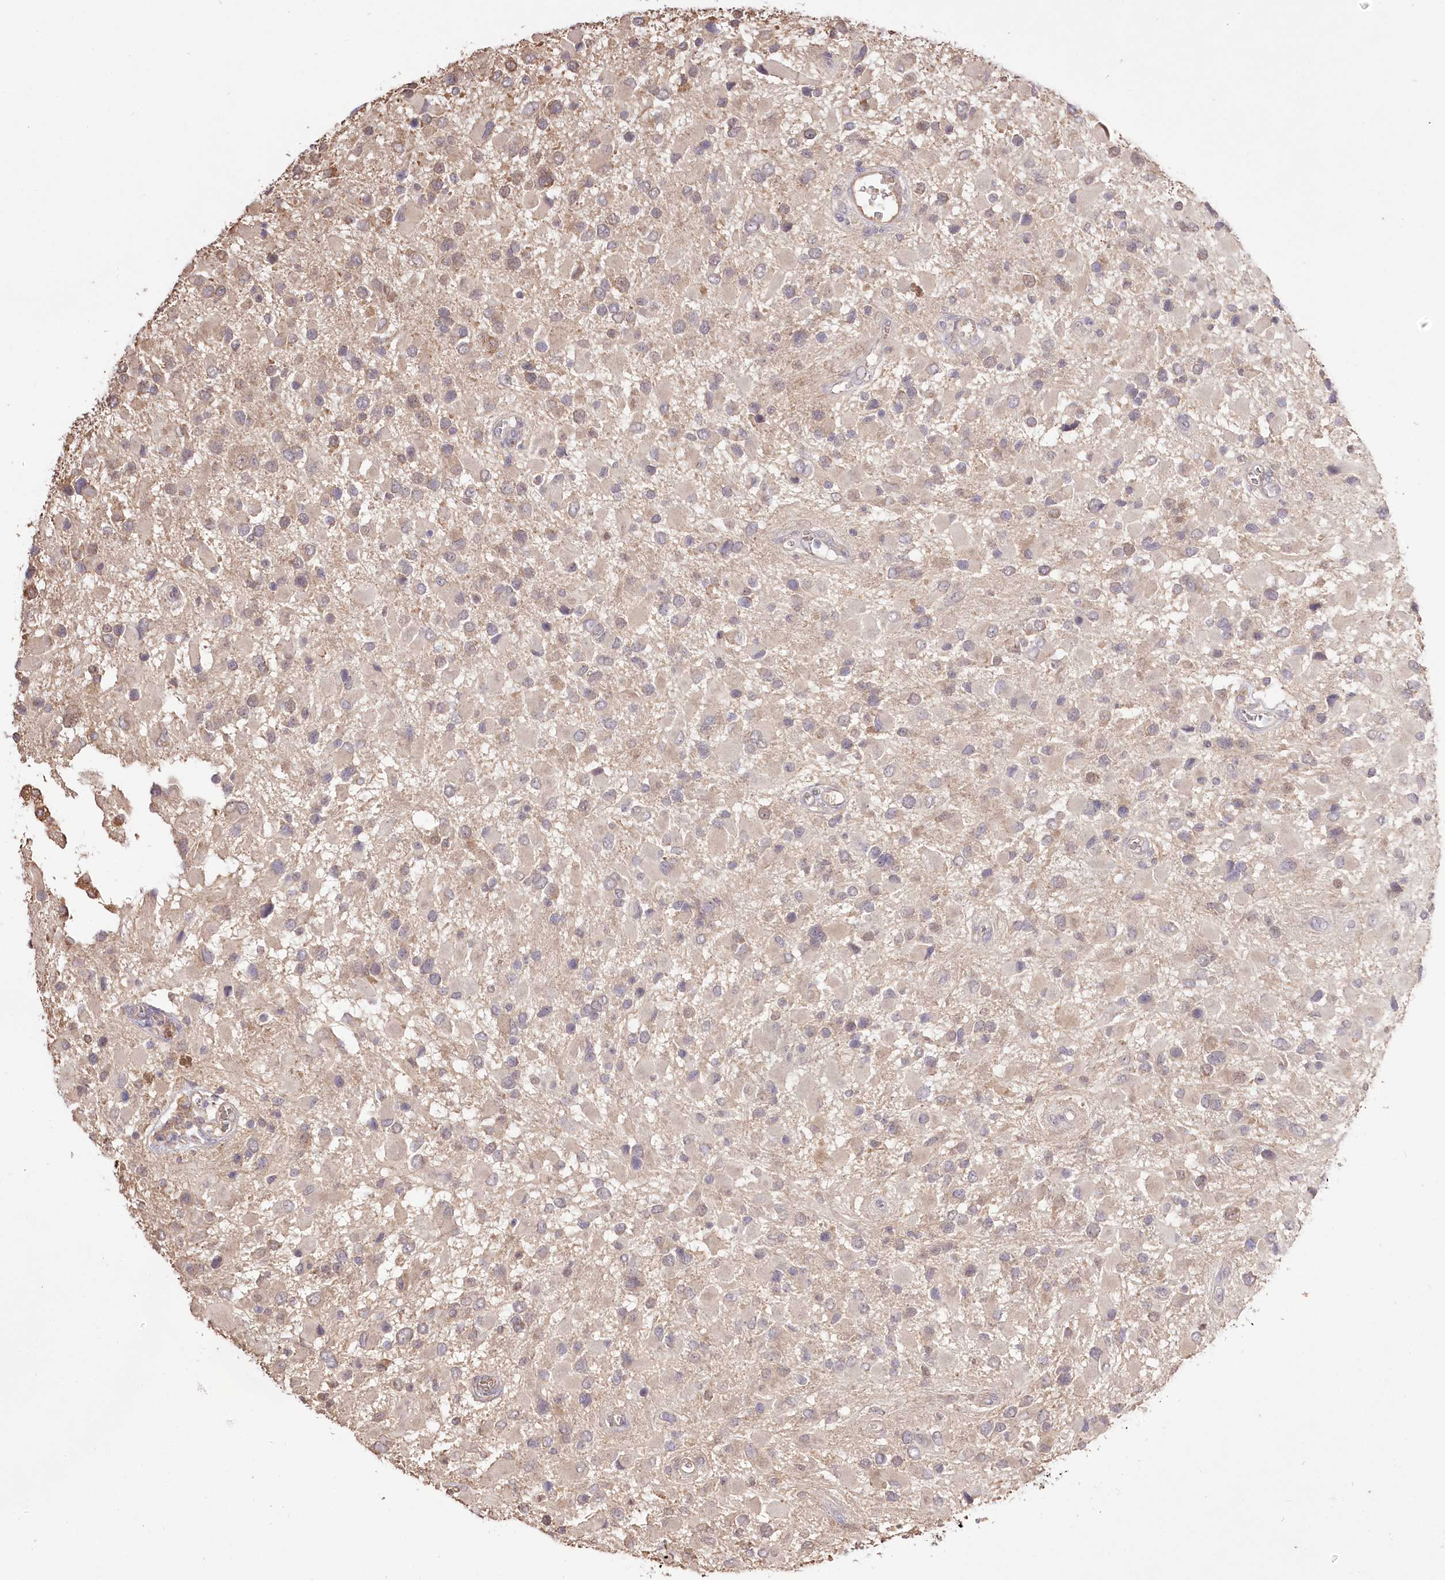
{"staining": {"intensity": "negative", "quantity": "none", "location": "none"}, "tissue": "glioma", "cell_type": "Tumor cells", "image_type": "cancer", "snomed": [{"axis": "morphology", "description": "Glioma, malignant, High grade"}, {"axis": "topography", "description": "Brain"}], "caption": "The histopathology image shows no significant positivity in tumor cells of malignant glioma (high-grade). (DAB (3,3'-diaminobenzidine) IHC, high magnification).", "gene": "R3HDM2", "patient": {"sex": "male", "age": 53}}